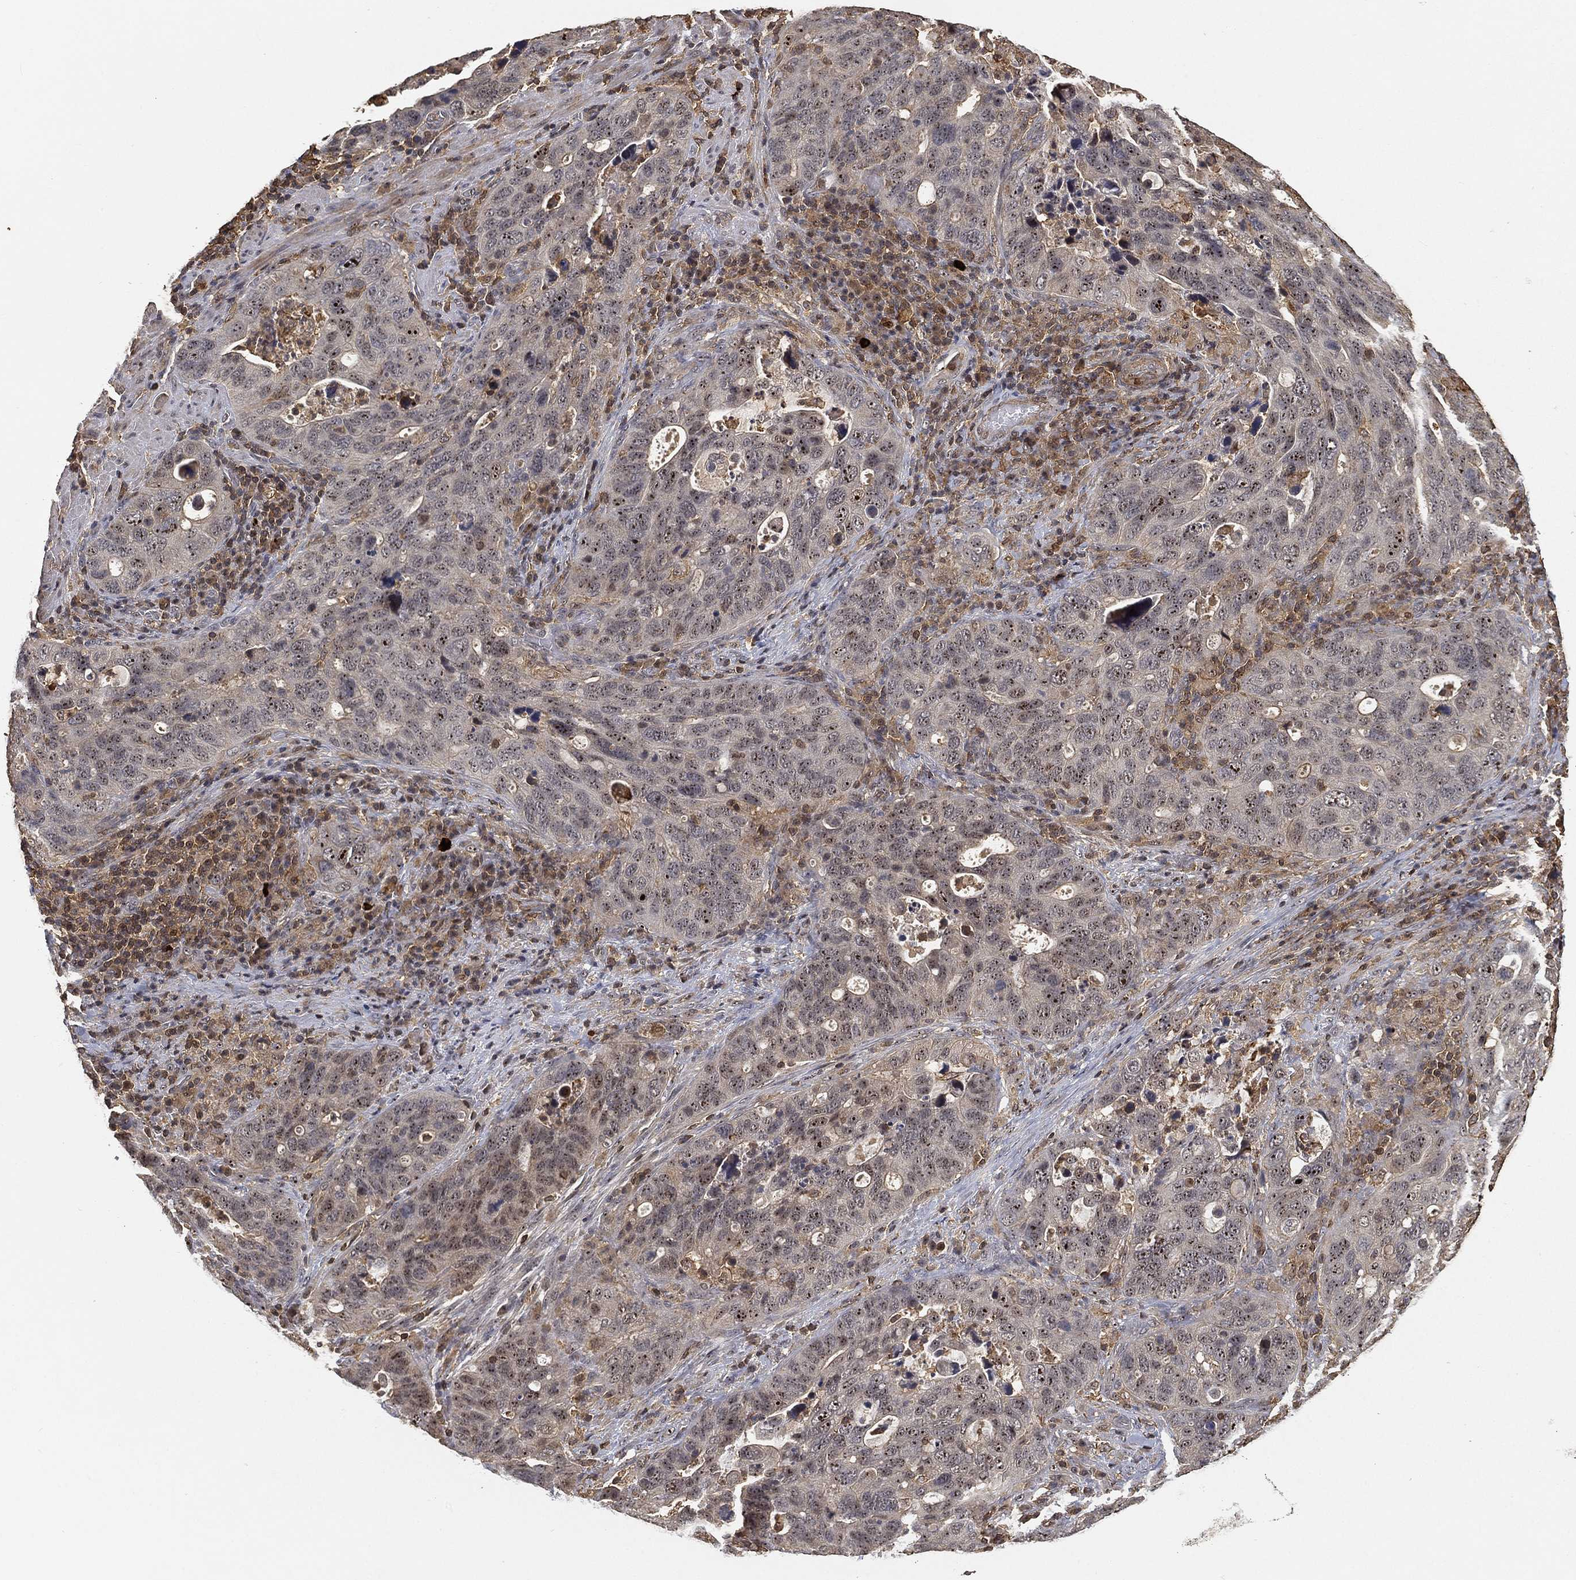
{"staining": {"intensity": "negative", "quantity": "none", "location": "none"}, "tissue": "stomach cancer", "cell_type": "Tumor cells", "image_type": "cancer", "snomed": [{"axis": "morphology", "description": "Adenocarcinoma, NOS"}, {"axis": "topography", "description": "Stomach"}], "caption": "Image shows no protein staining in tumor cells of stomach adenocarcinoma tissue. (Immunohistochemistry, brightfield microscopy, high magnification).", "gene": "CRYL1", "patient": {"sex": "male", "age": 54}}